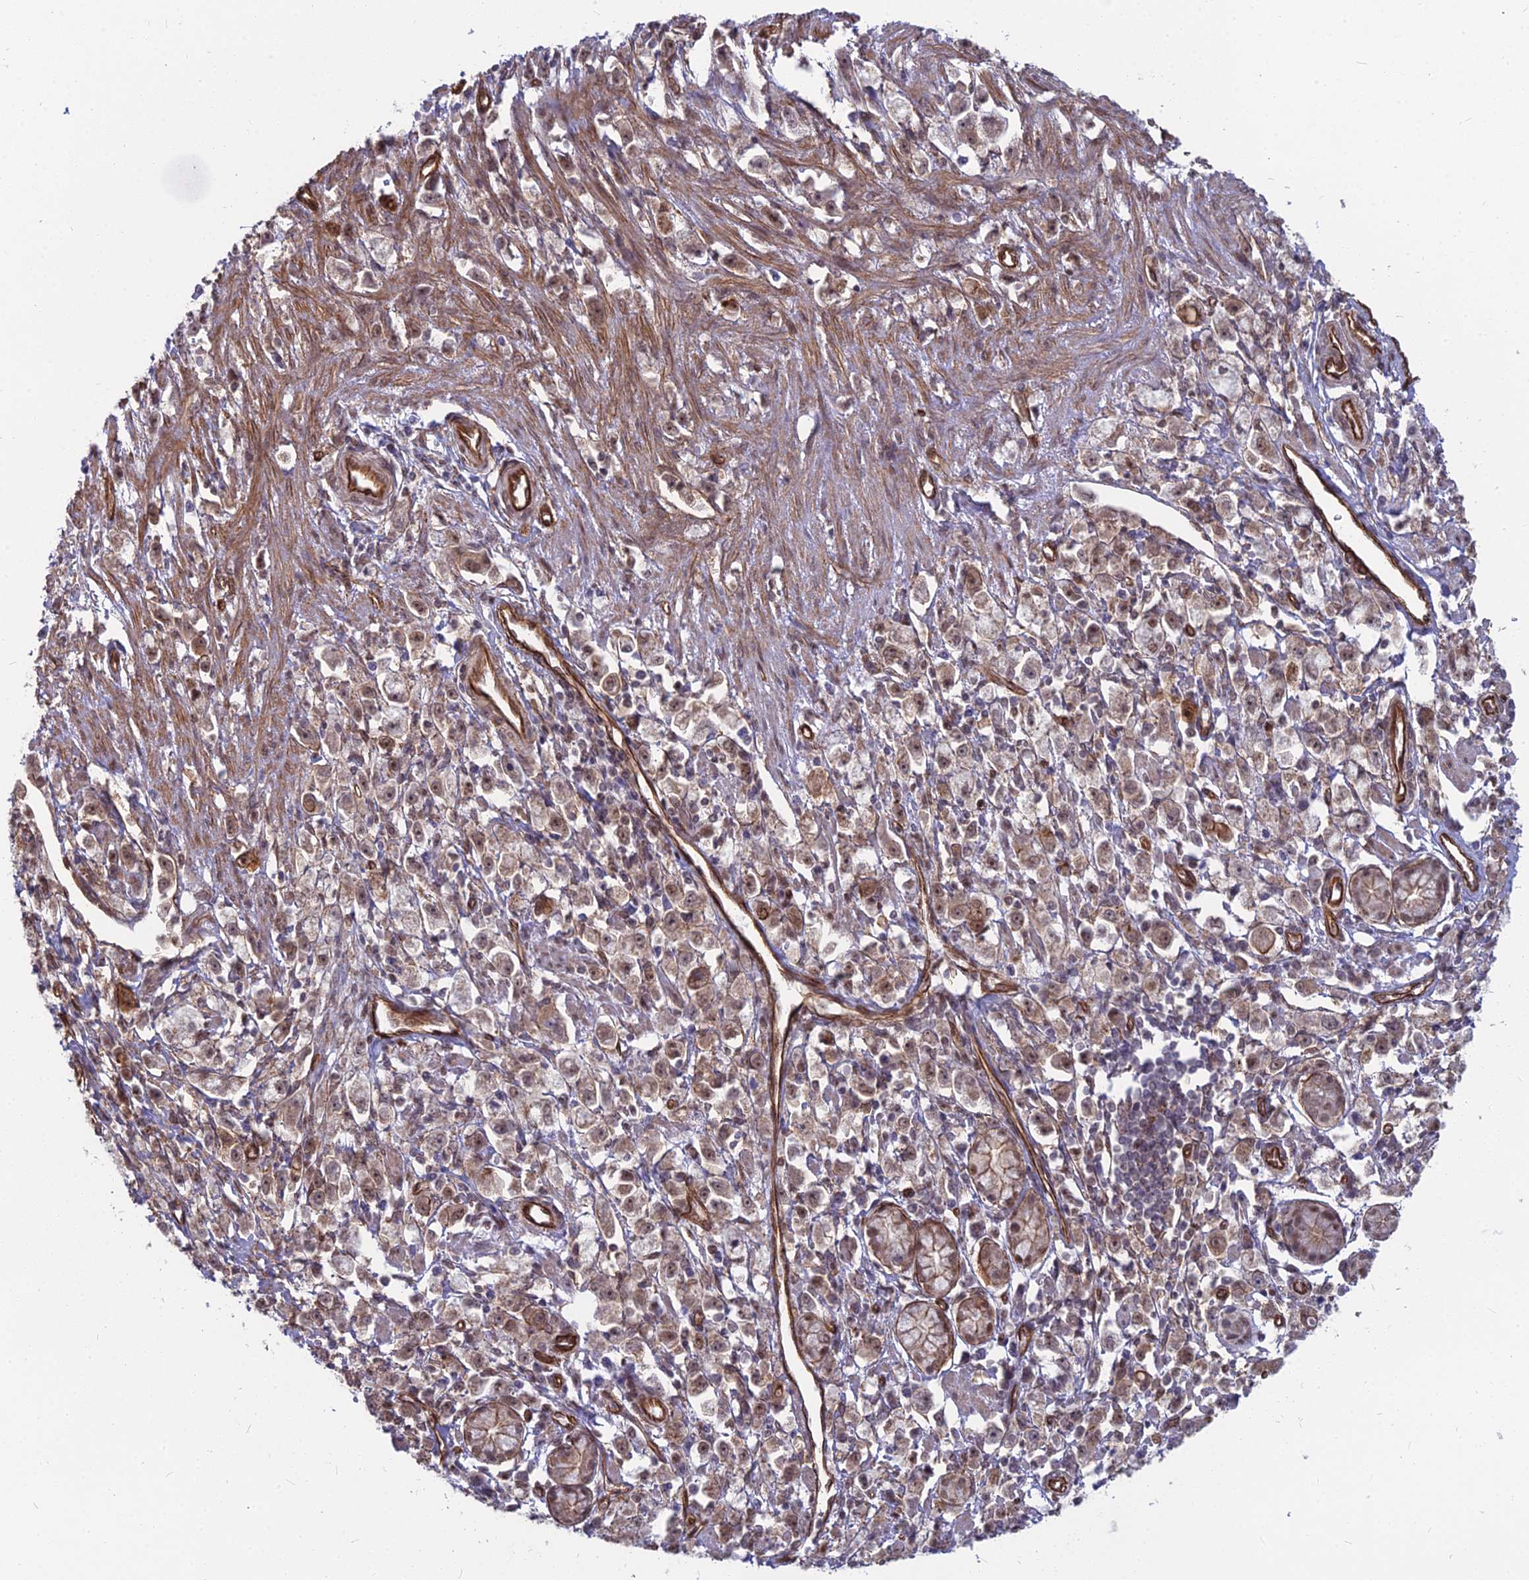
{"staining": {"intensity": "moderate", "quantity": "<25%", "location": "nuclear"}, "tissue": "stomach cancer", "cell_type": "Tumor cells", "image_type": "cancer", "snomed": [{"axis": "morphology", "description": "Adenocarcinoma, NOS"}, {"axis": "topography", "description": "Stomach"}], "caption": "Tumor cells show low levels of moderate nuclear expression in about <25% of cells in stomach adenocarcinoma.", "gene": "YJU2", "patient": {"sex": "female", "age": 59}}